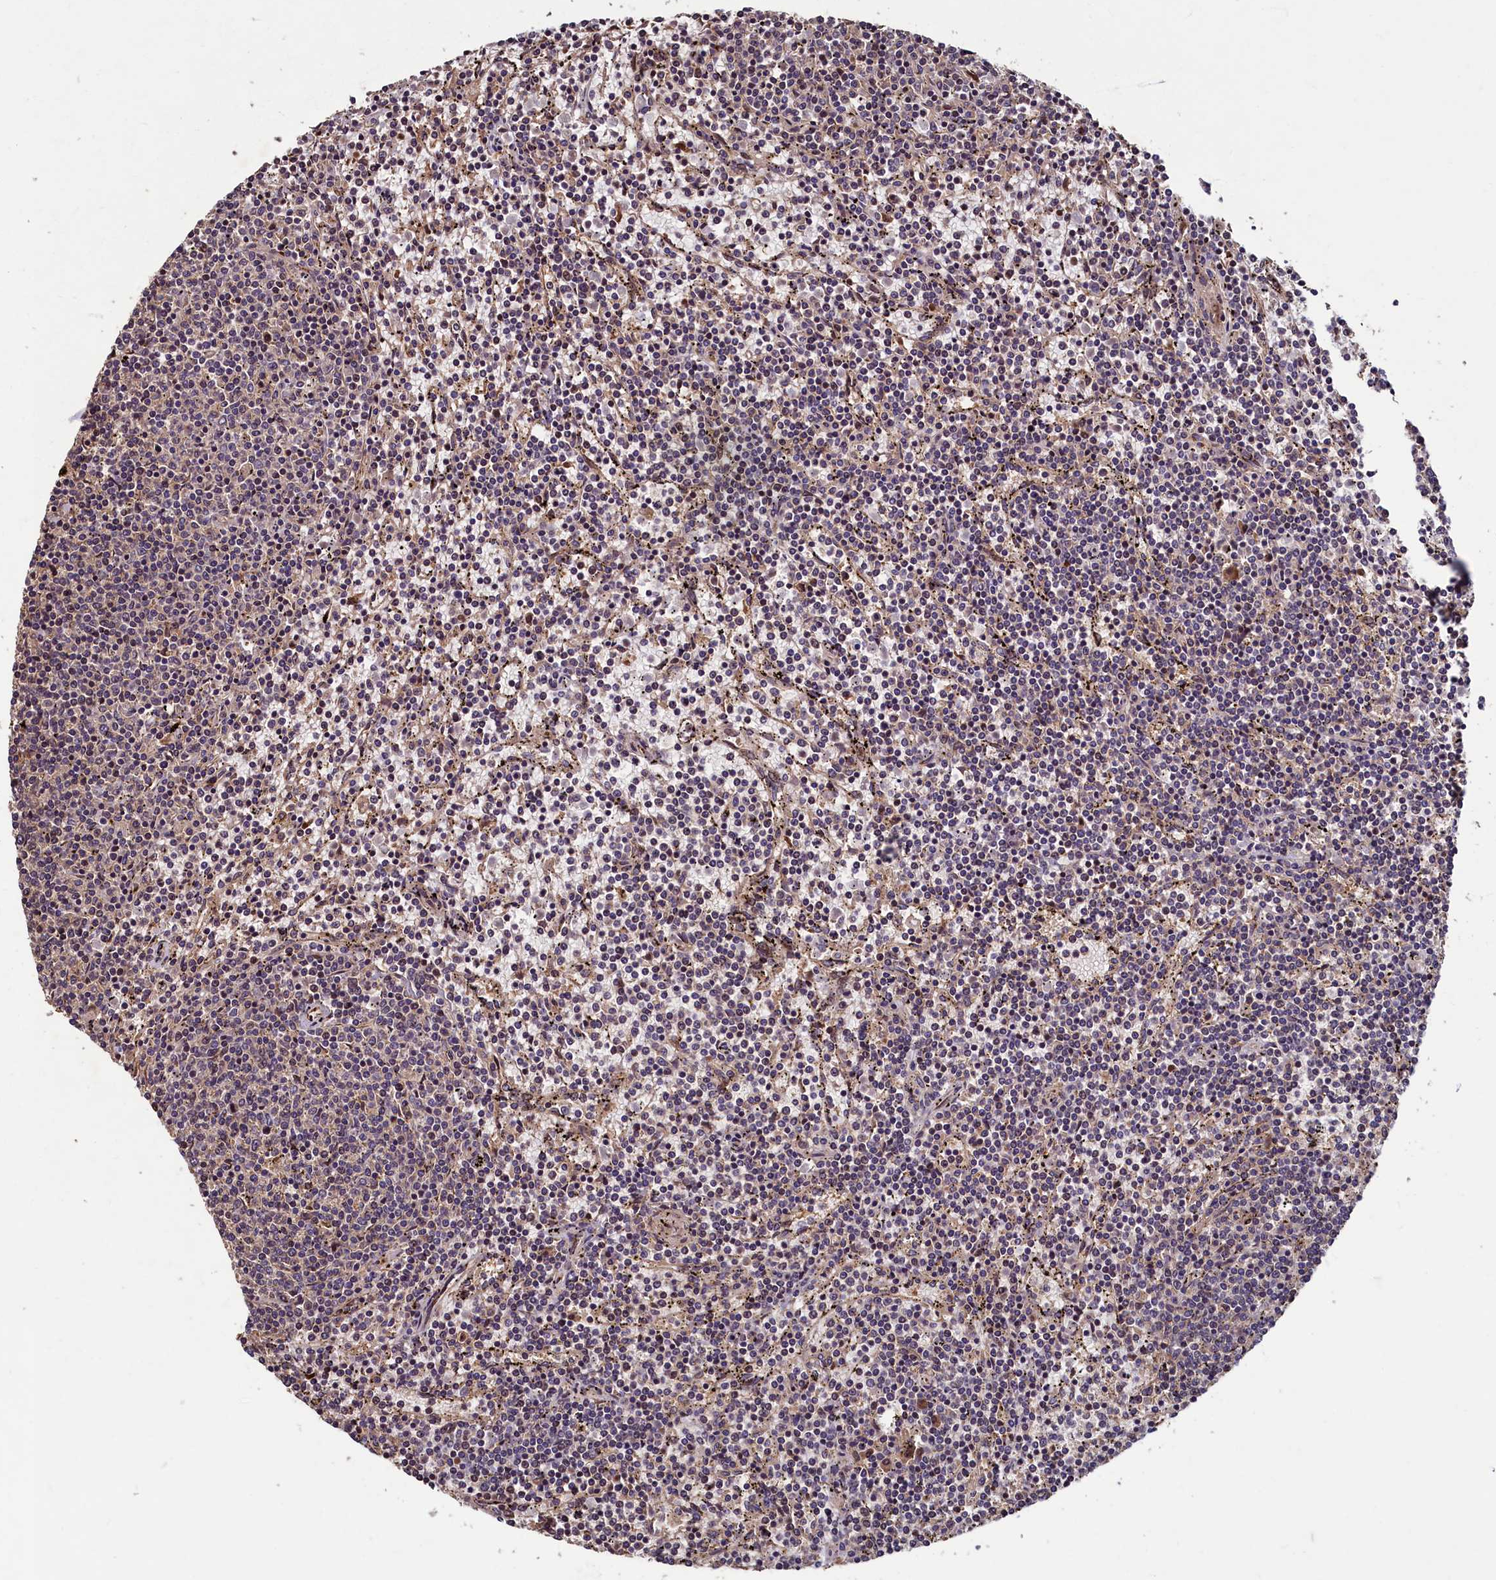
{"staining": {"intensity": "weak", "quantity": "<25%", "location": "cytoplasmic/membranous"}, "tissue": "lymphoma", "cell_type": "Tumor cells", "image_type": "cancer", "snomed": [{"axis": "morphology", "description": "Malignant lymphoma, non-Hodgkin's type, Low grade"}, {"axis": "topography", "description": "Spleen"}], "caption": "Tumor cells show no significant protein staining in lymphoma.", "gene": "TMEM181", "patient": {"sex": "female", "age": 50}}